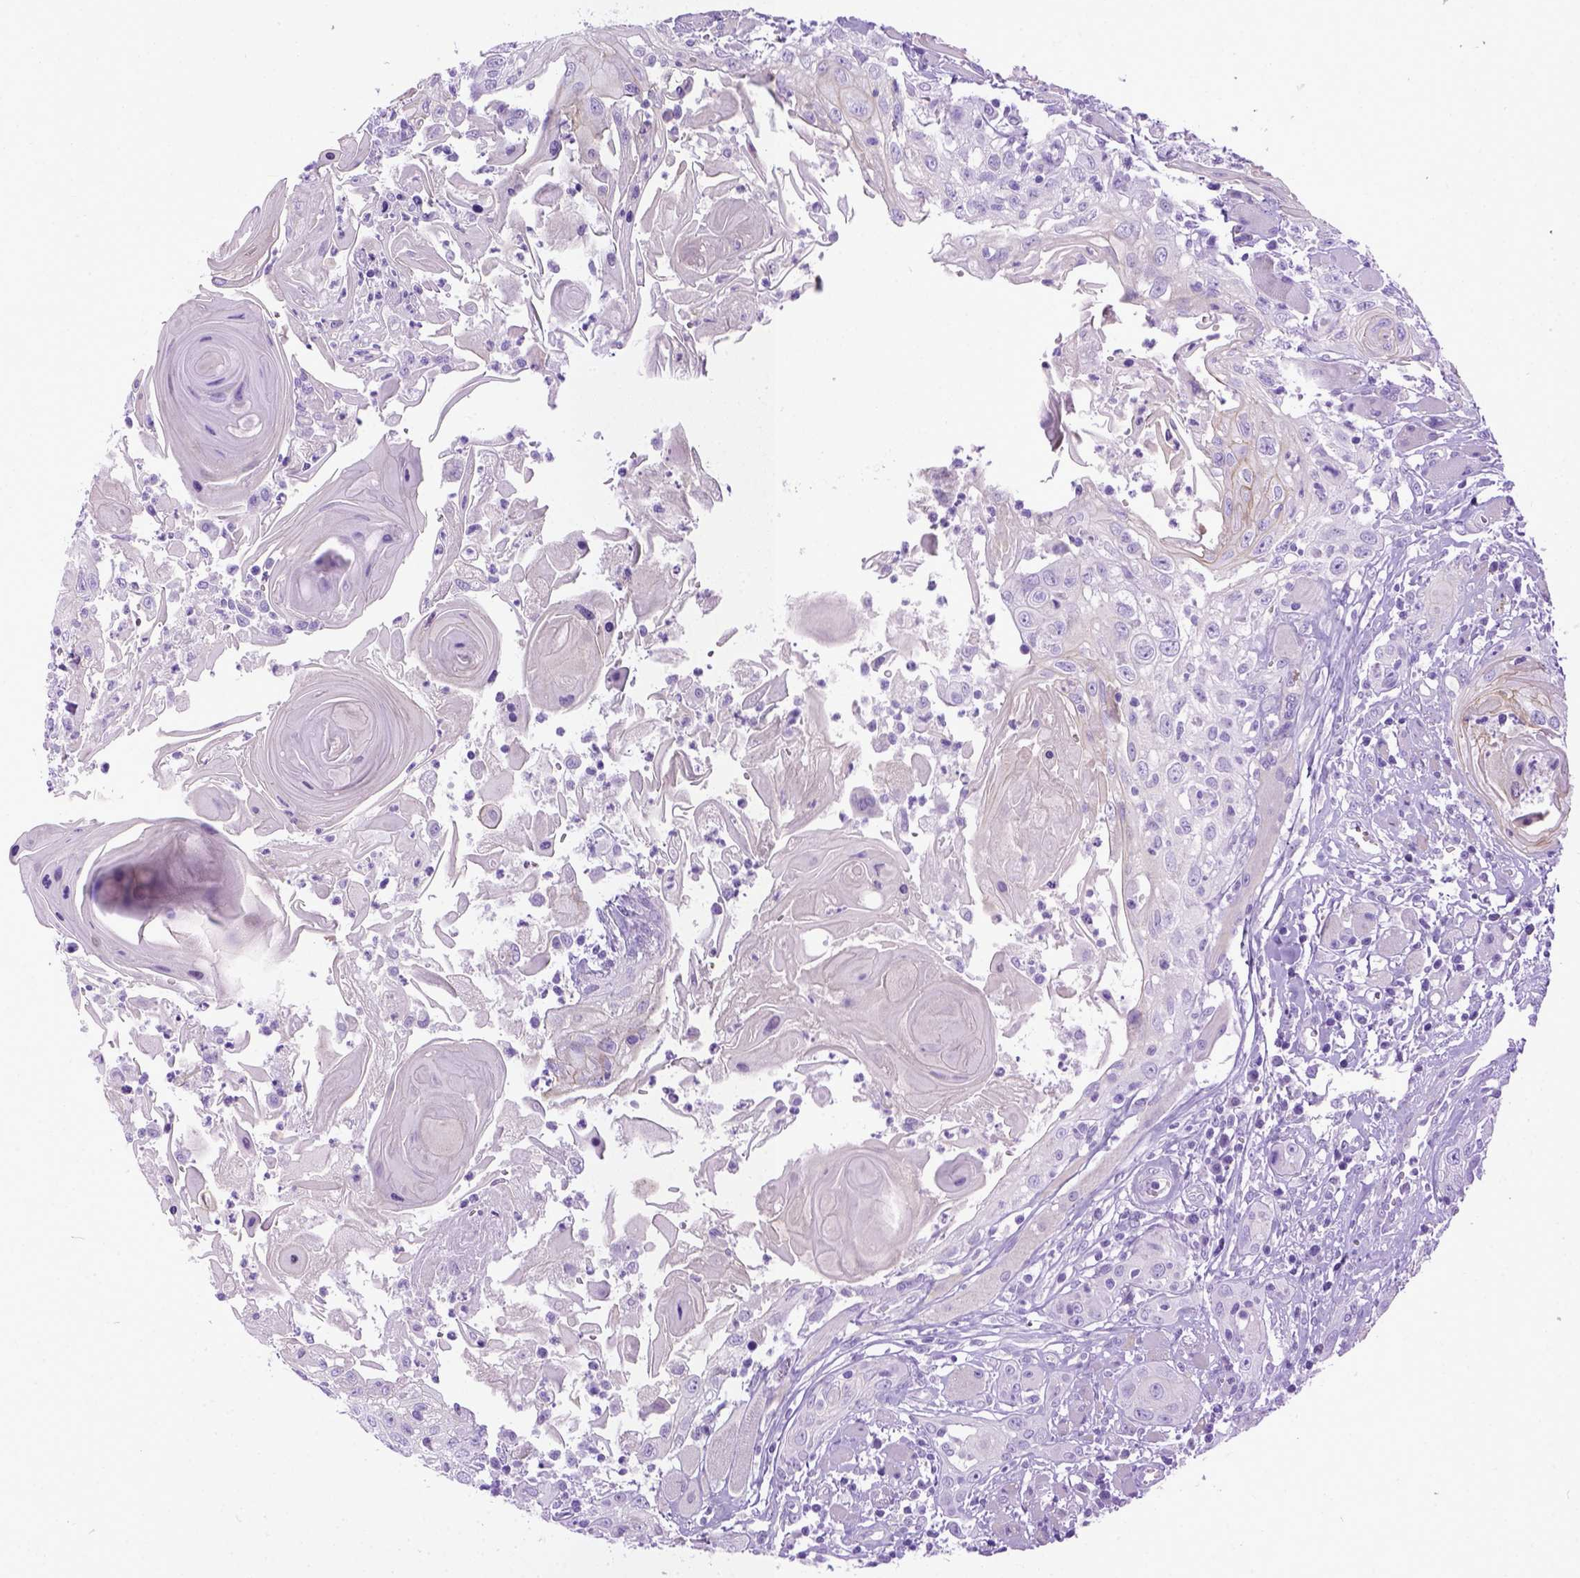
{"staining": {"intensity": "negative", "quantity": "none", "location": "none"}, "tissue": "head and neck cancer", "cell_type": "Tumor cells", "image_type": "cancer", "snomed": [{"axis": "morphology", "description": "Squamous cell carcinoma, NOS"}, {"axis": "topography", "description": "Head-Neck"}], "caption": "Photomicrograph shows no protein staining in tumor cells of head and neck squamous cell carcinoma tissue.", "gene": "PPL", "patient": {"sex": "female", "age": 80}}